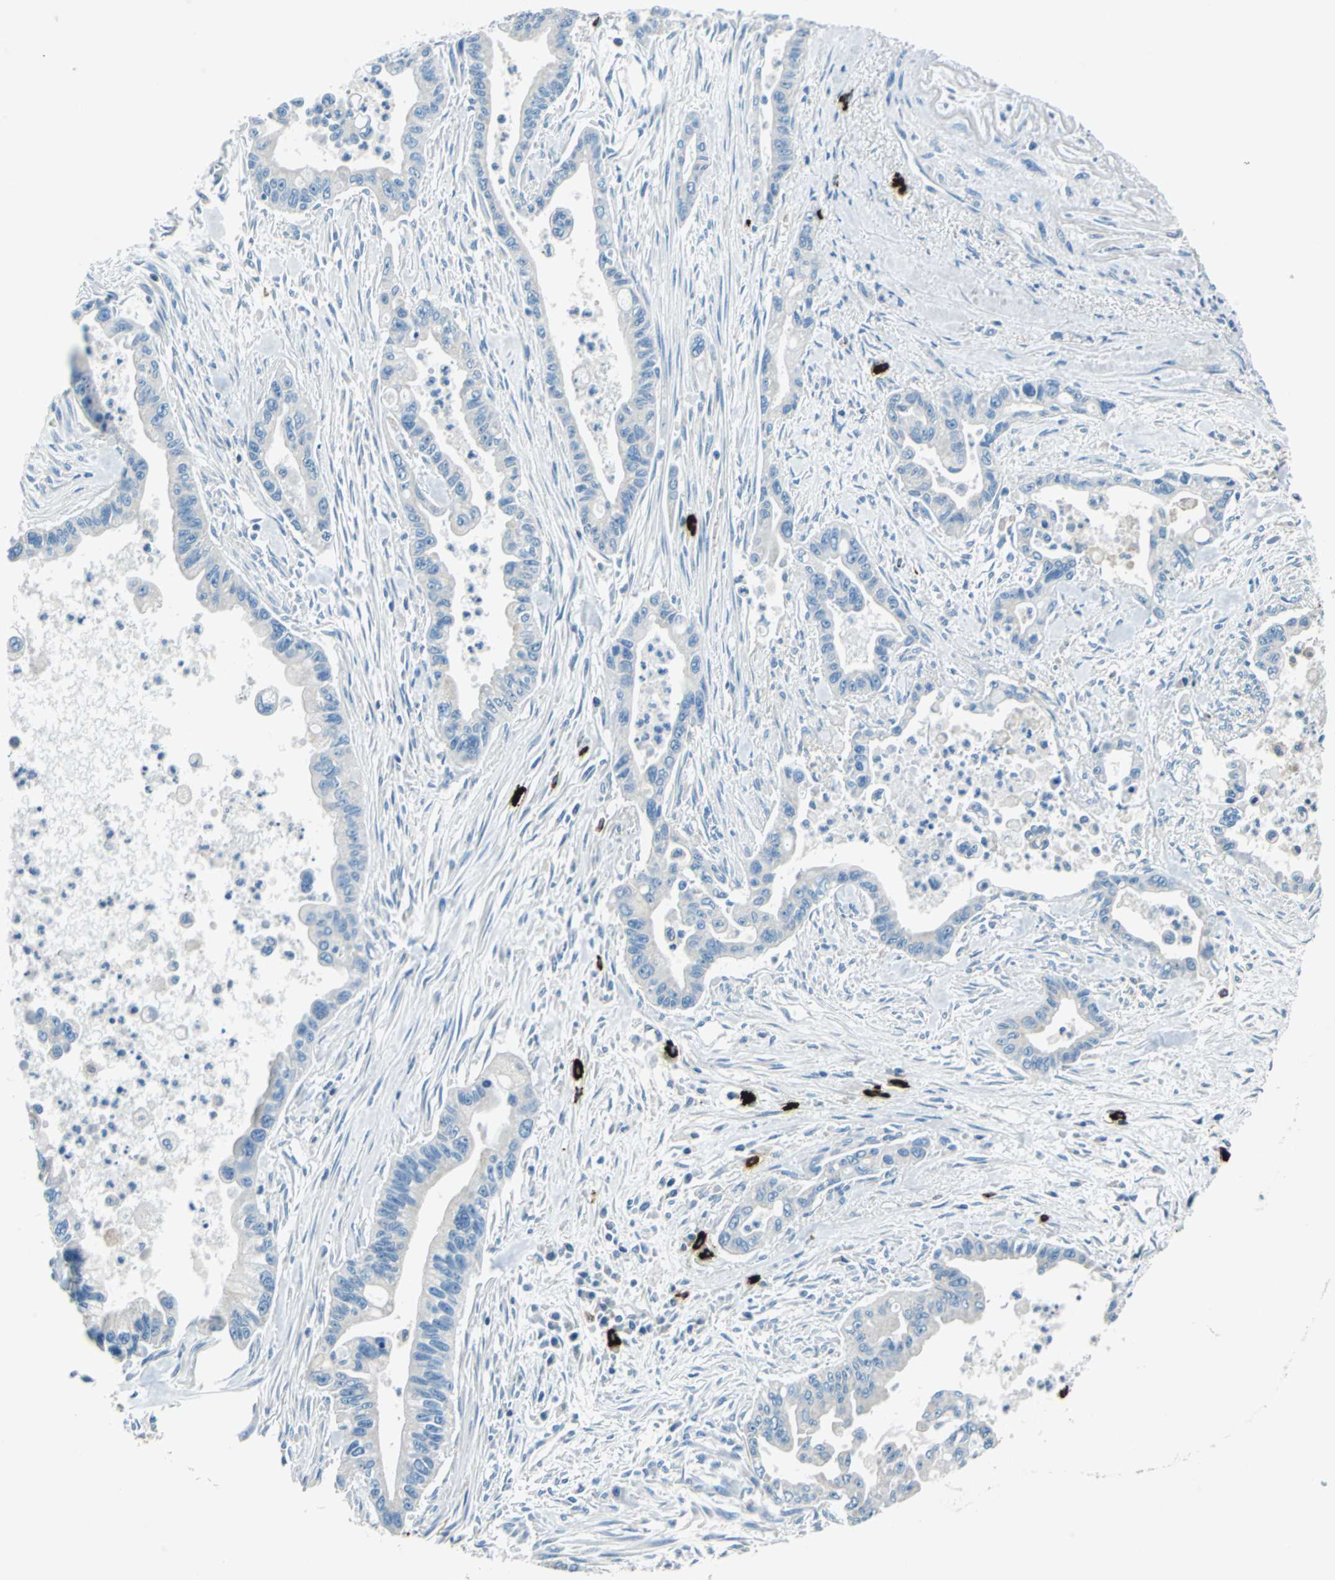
{"staining": {"intensity": "negative", "quantity": "none", "location": "none"}, "tissue": "pancreatic cancer", "cell_type": "Tumor cells", "image_type": "cancer", "snomed": [{"axis": "morphology", "description": "Adenocarcinoma, NOS"}, {"axis": "topography", "description": "Pancreas"}], "caption": "Human pancreatic cancer stained for a protein using immunohistochemistry (IHC) demonstrates no positivity in tumor cells.", "gene": "CPA3", "patient": {"sex": "male", "age": 70}}